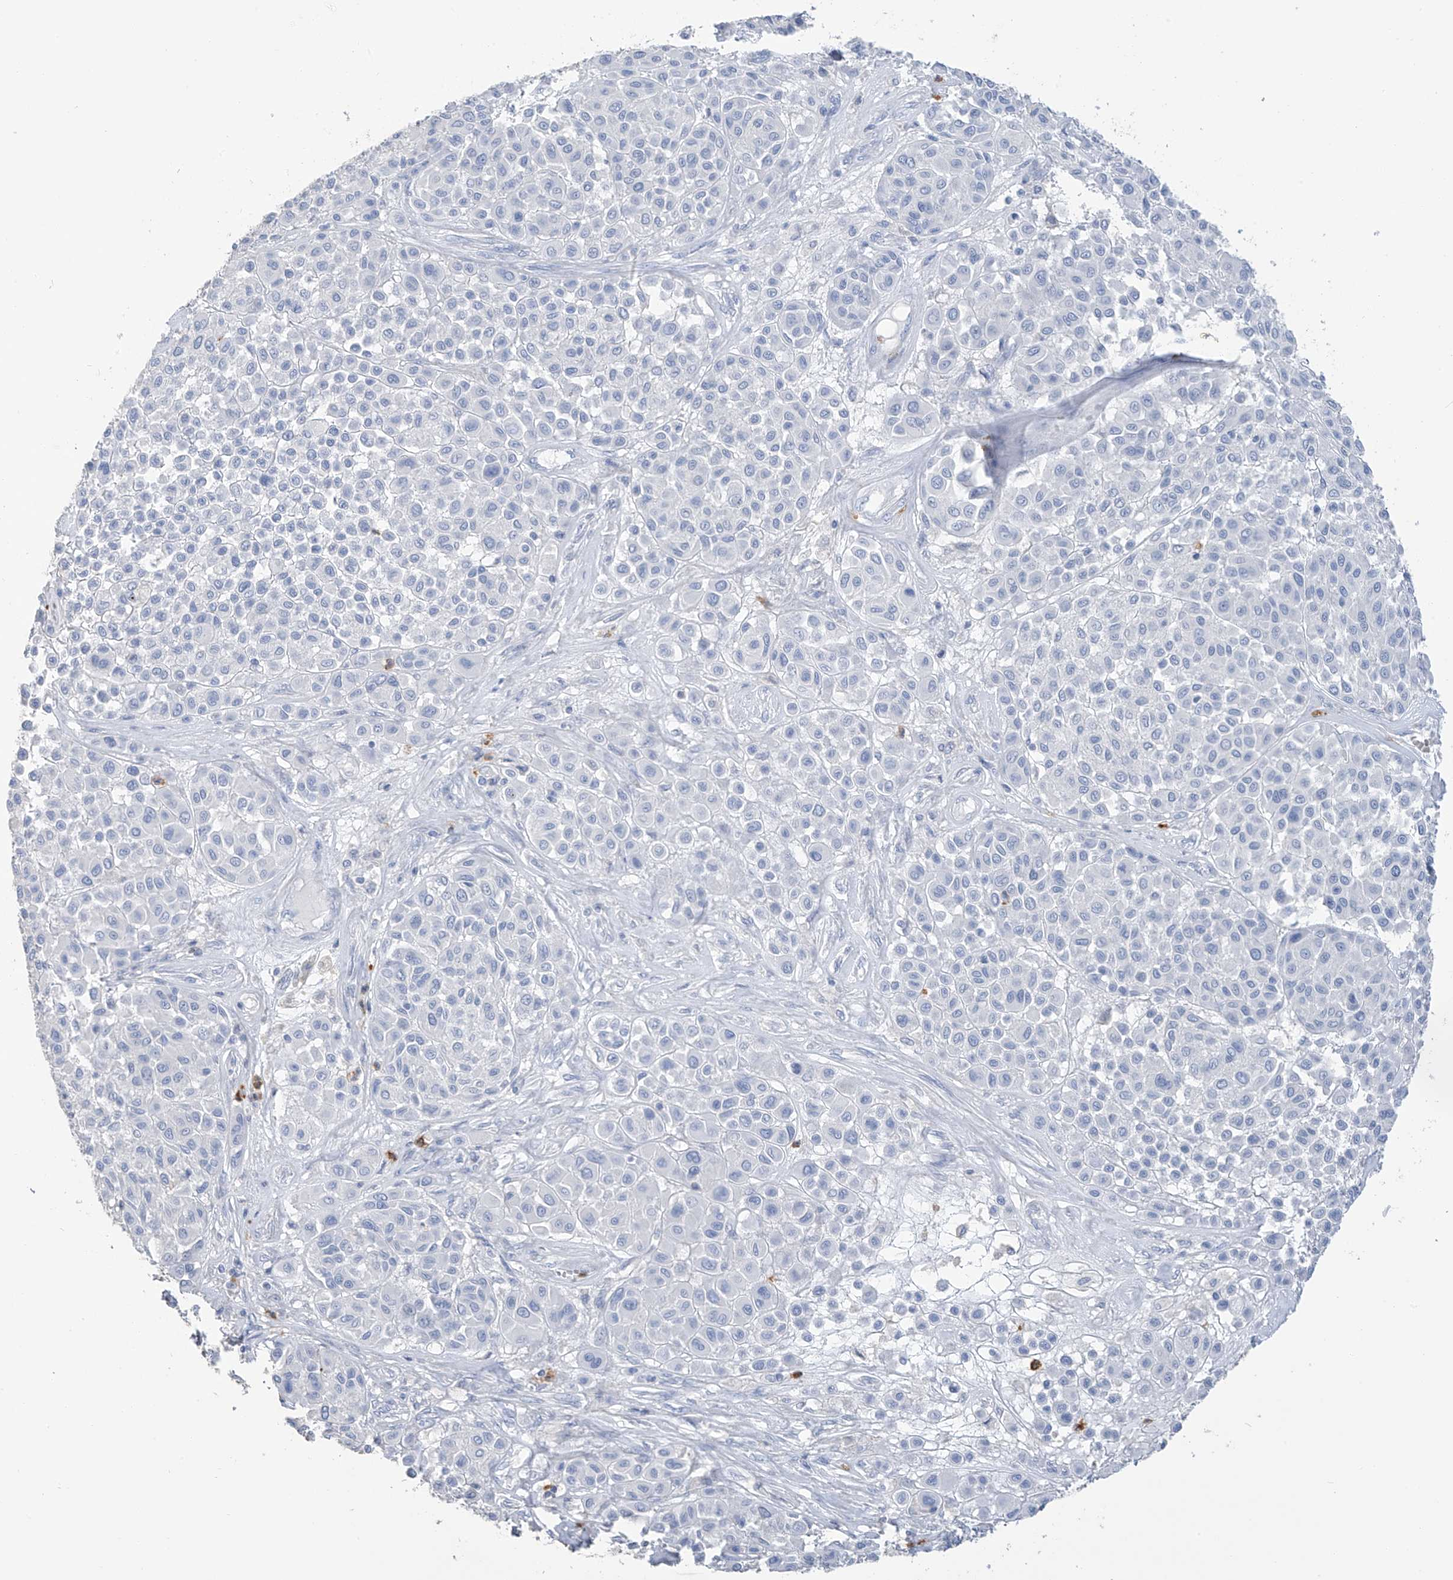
{"staining": {"intensity": "negative", "quantity": "none", "location": "none"}, "tissue": "melanoma", "cell_type": "Tumor cells", "image_type": "cancer", "snomed": [{"axis": "morphology", "description": "Malignant melanoma, Metastatic site"}, {"axis": "topography", "description": "Soft tissue"}], "caption": "Histopathology image shows no significant protein staining in tumor cells of malignant melanoma (metastatic site).", "gene": "PAFAH1B3", "patient": {"sex": "male", "age": 41}}